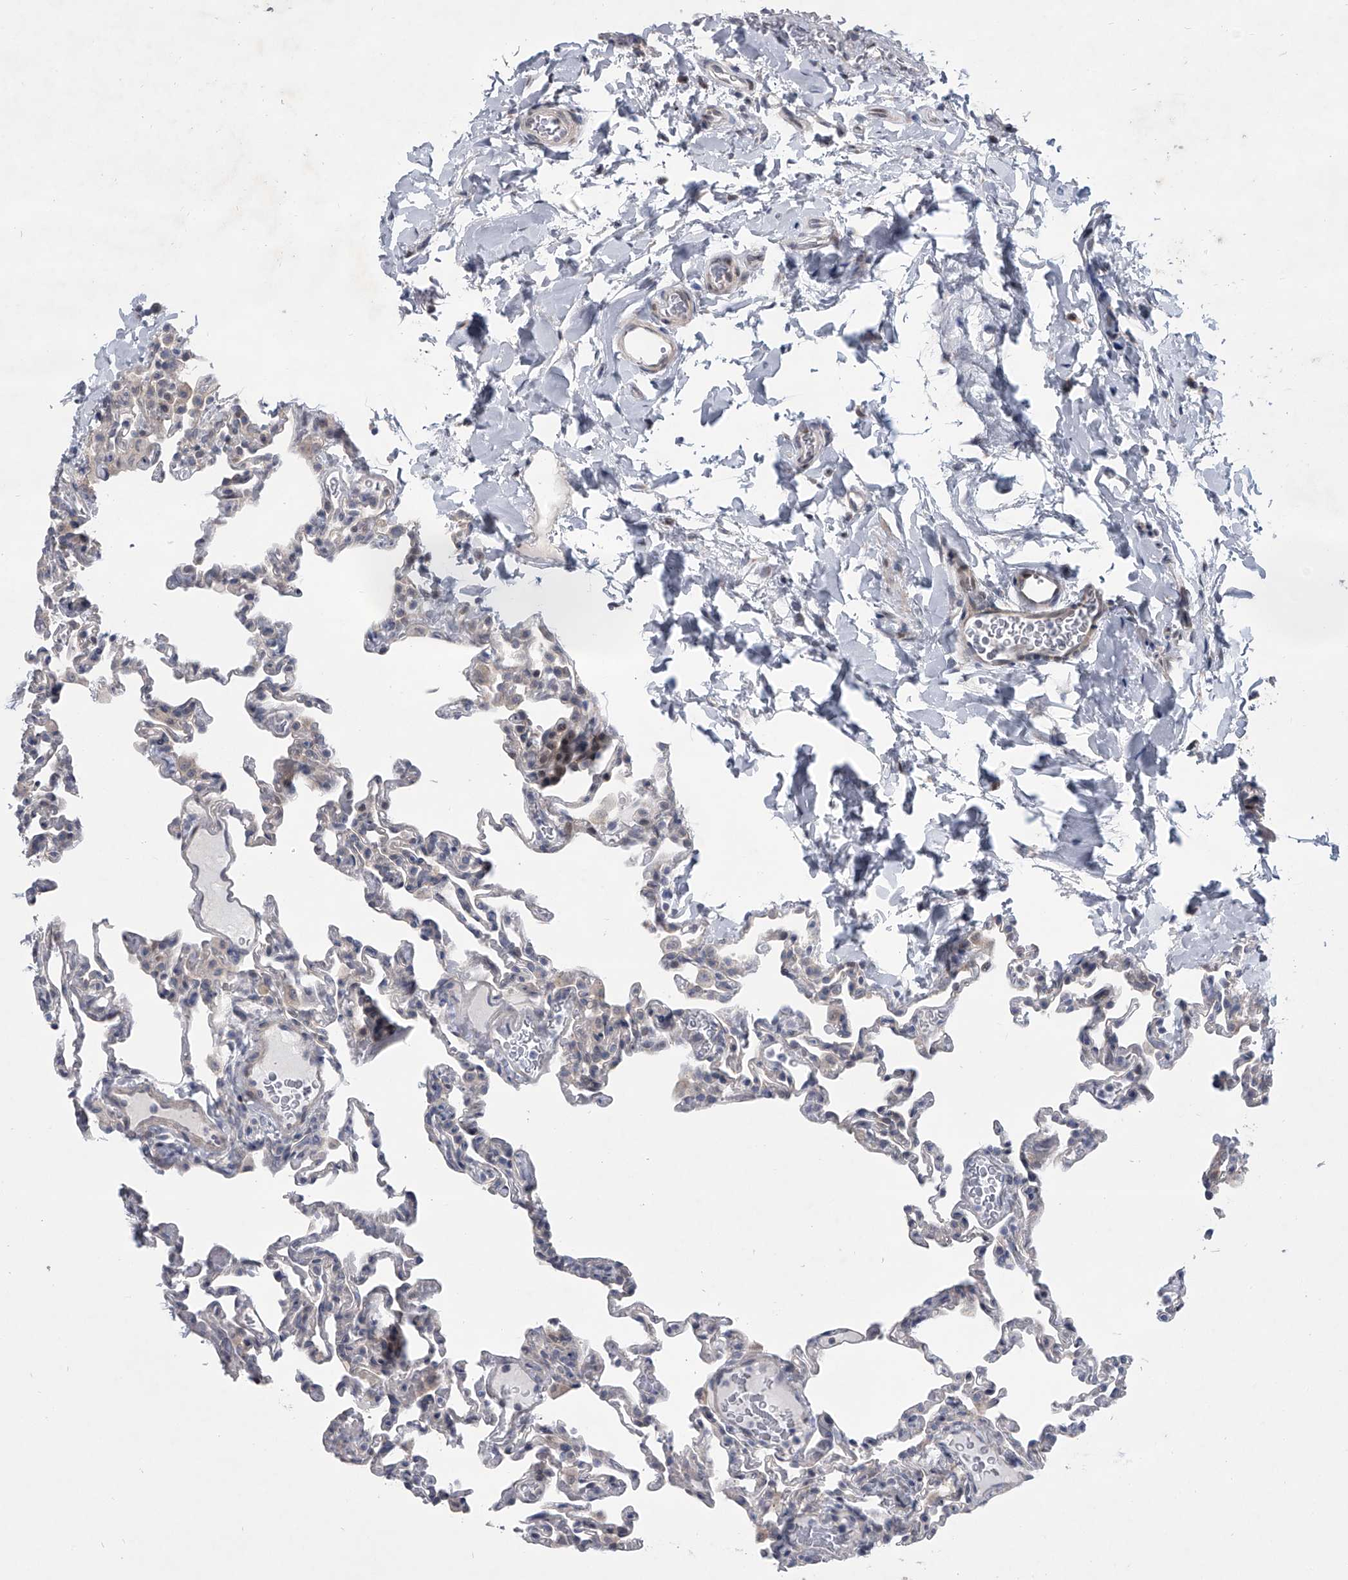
{"staining": {"intensity": "negative", "quantity": "none", "location": "none"}, "tissue": "lung", "cell_type": "Alveolar cells", "image_type": "normal", "snomed": [{"axis": "morphology", "description": "Normal tissue, NOS"}, {"axis": "topography", "description": "Lung"}], "caption": "An IHC image of benign lung is shown. There is no staining in alveolar cells of lung.", "gene": "HEATR6", "patient": {"sex": "male", "age": 20}}